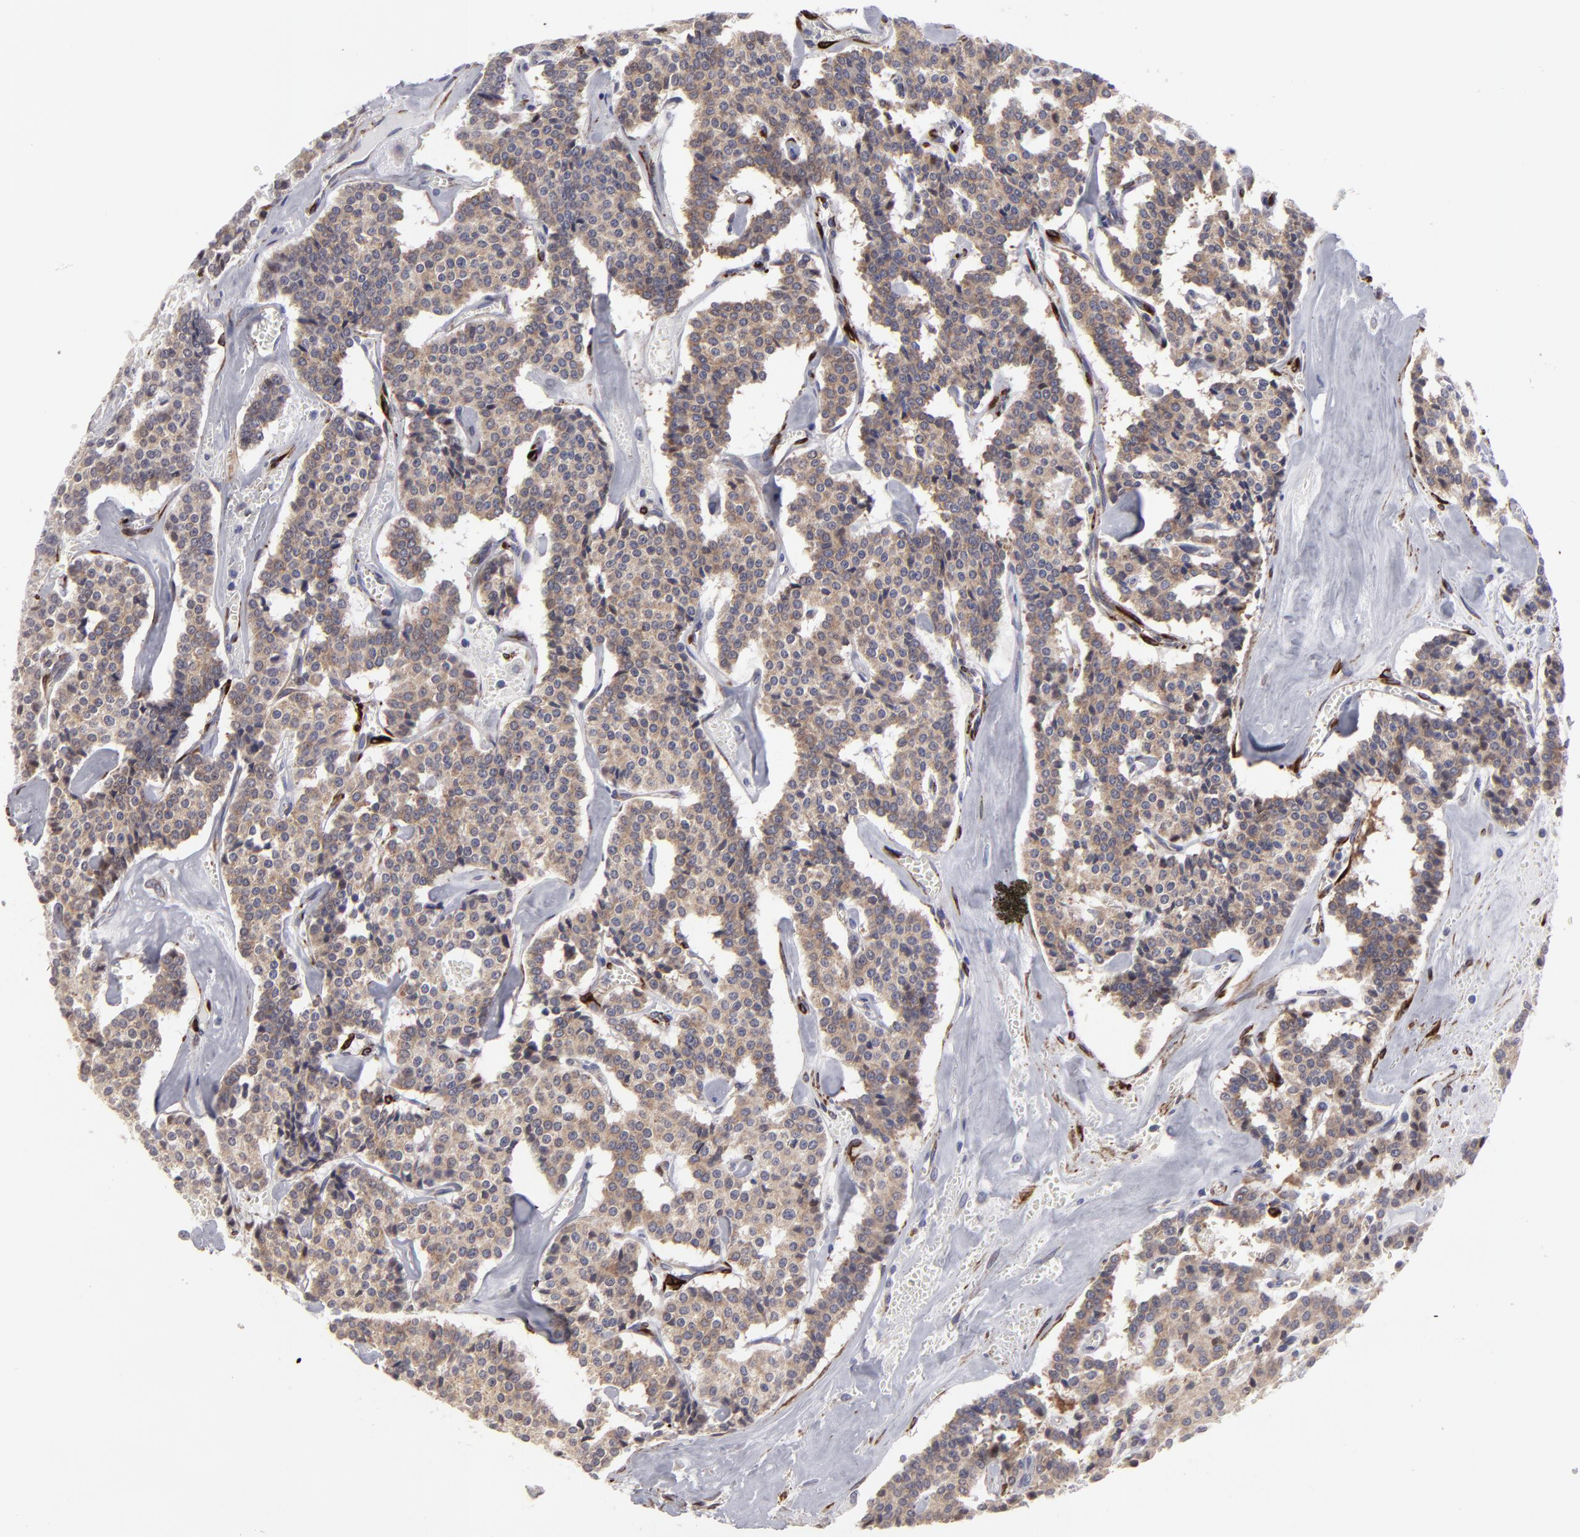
{"staining": {"intensity": "moderate", "quantity": ">75%", "location": "cytoplasmic/membranous"}, "tissue": "carcinoid", "cell_type": "Tumor cells", "image_type": "cancer", "snomed": [{"axis": "morphology", "description": "Carcinoid, malignant, NOS"}, {"axis": "topography", "description": "Bronchus"}], "caption": "Malignant carcinoid stained for a protein (brown) exhibits moderate cytoplasmic/membranous positive staining in about >75% of tumor cells.", "gene": "SLMAP", "patient": {"sex": "male", "age": 55}}